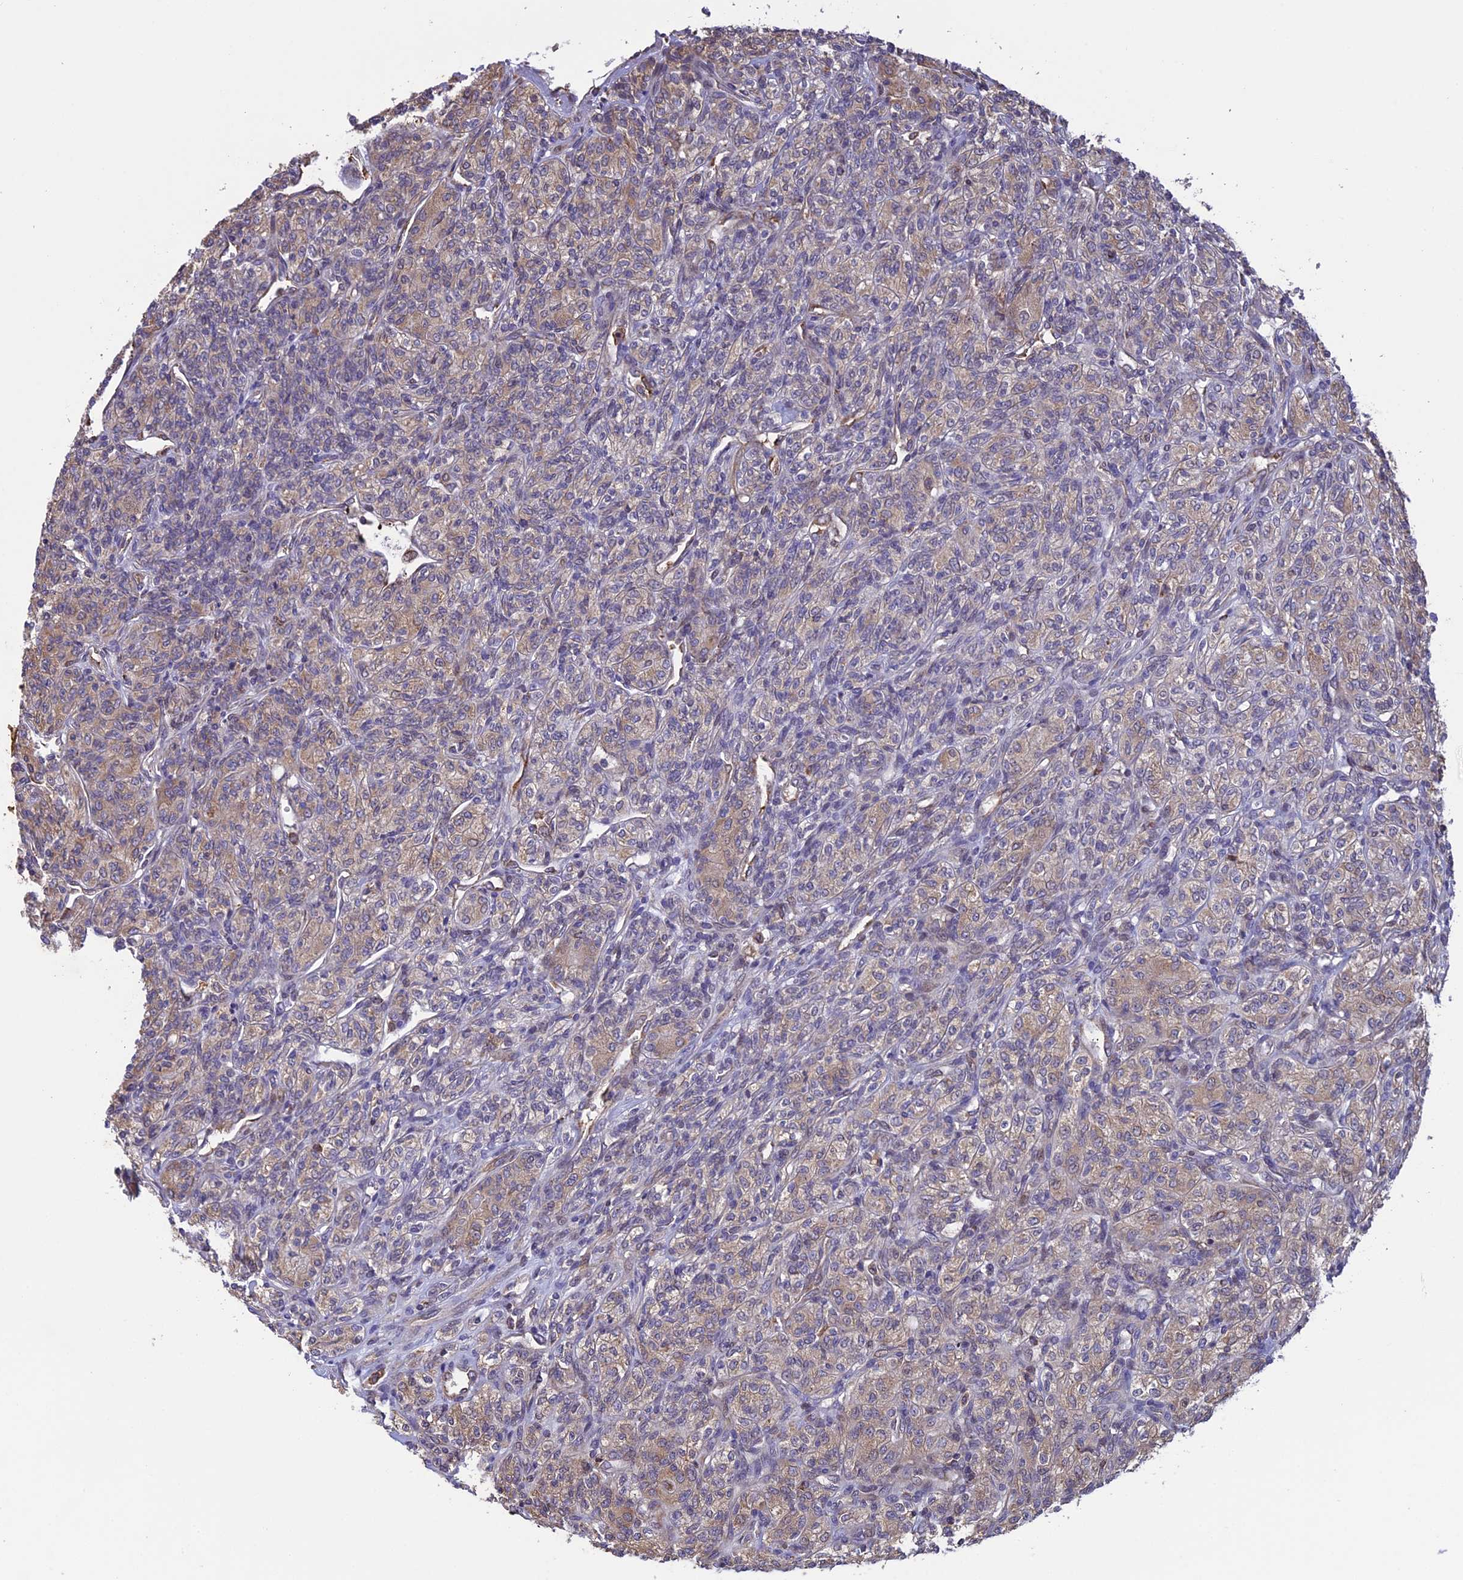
{"staining": {"intensity": "weak", "quantity": "25%-75%", "location": "cytoplasmic/membranous"}, "tissue": "renal cancer", "cell_type": "Tumor cells", "image_type": "cancer", "snomed": [{"axis": "morphology", "description": "Adenocarcinoma, NOS"}, {"axis": "topography", "description": "Kidney"}], "caption": "Renal cancer (adenocarcinoma) tissue demonstrates weak cytoplasmic/membranous positivity in approximately 25%-75% of tumor cells The protein is shown in brown color, while the nuclei are stained blue.", "gene": "DMRTA2", "patient": {"sex": "male", "age": 77}}